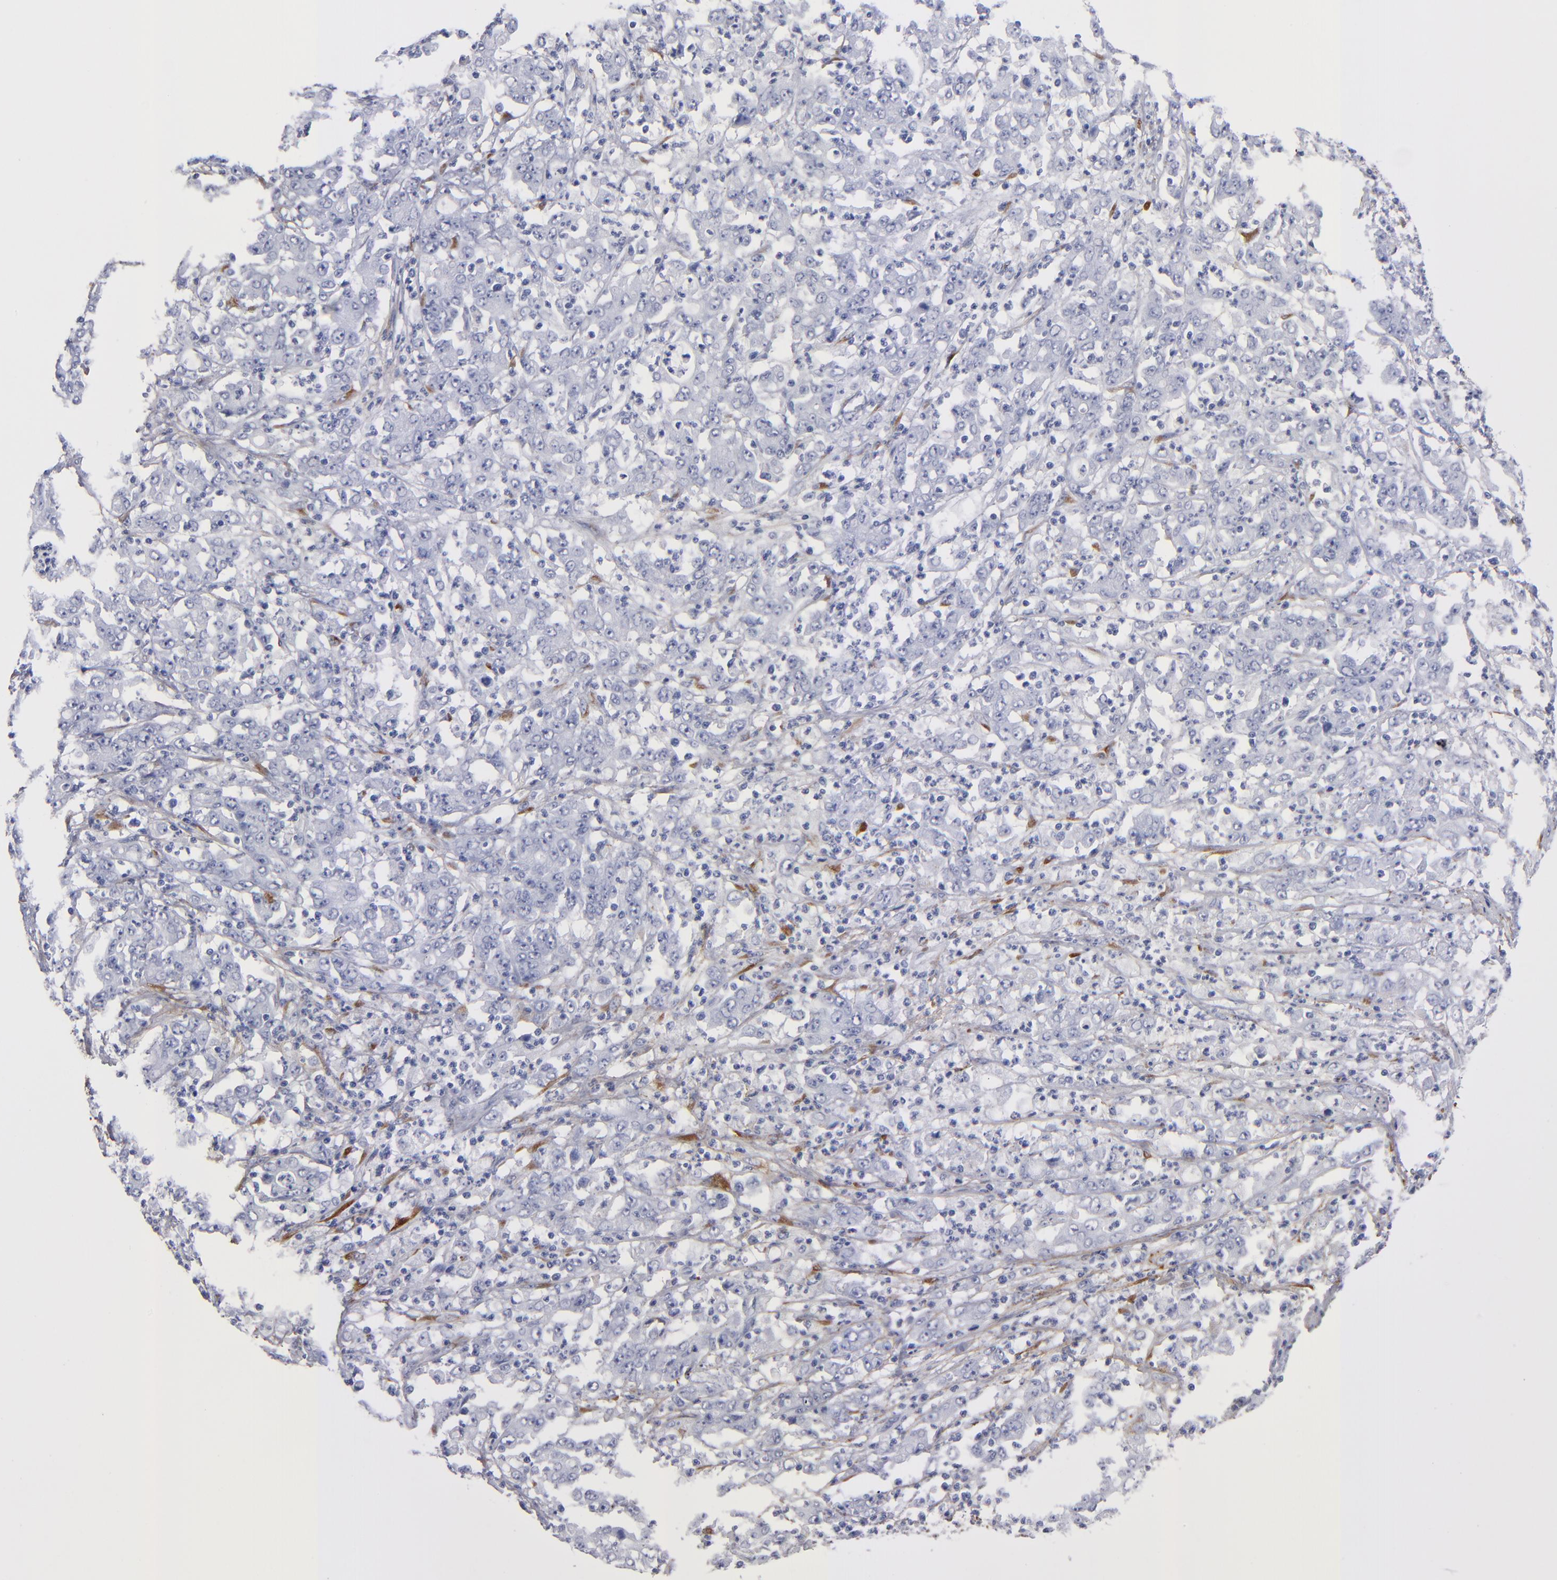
{"staining": {"intensity": "negative", "quantity": "none", "location": "none"}, "tissue": "stomach cancer", "cell_type": "Tumor cells", "image_type": "cancer", "snomed": [{"axis": "morphology", "description": "Adenocarcinoma, NOS"}, {"axis": "topography", "description": "Stomach, lower"}], "caption": "An image of human stomach cancer is negative for staining in tumor cells.", "gene": "EMILIN1", "patient": {"sex": "female", "age": 71}}